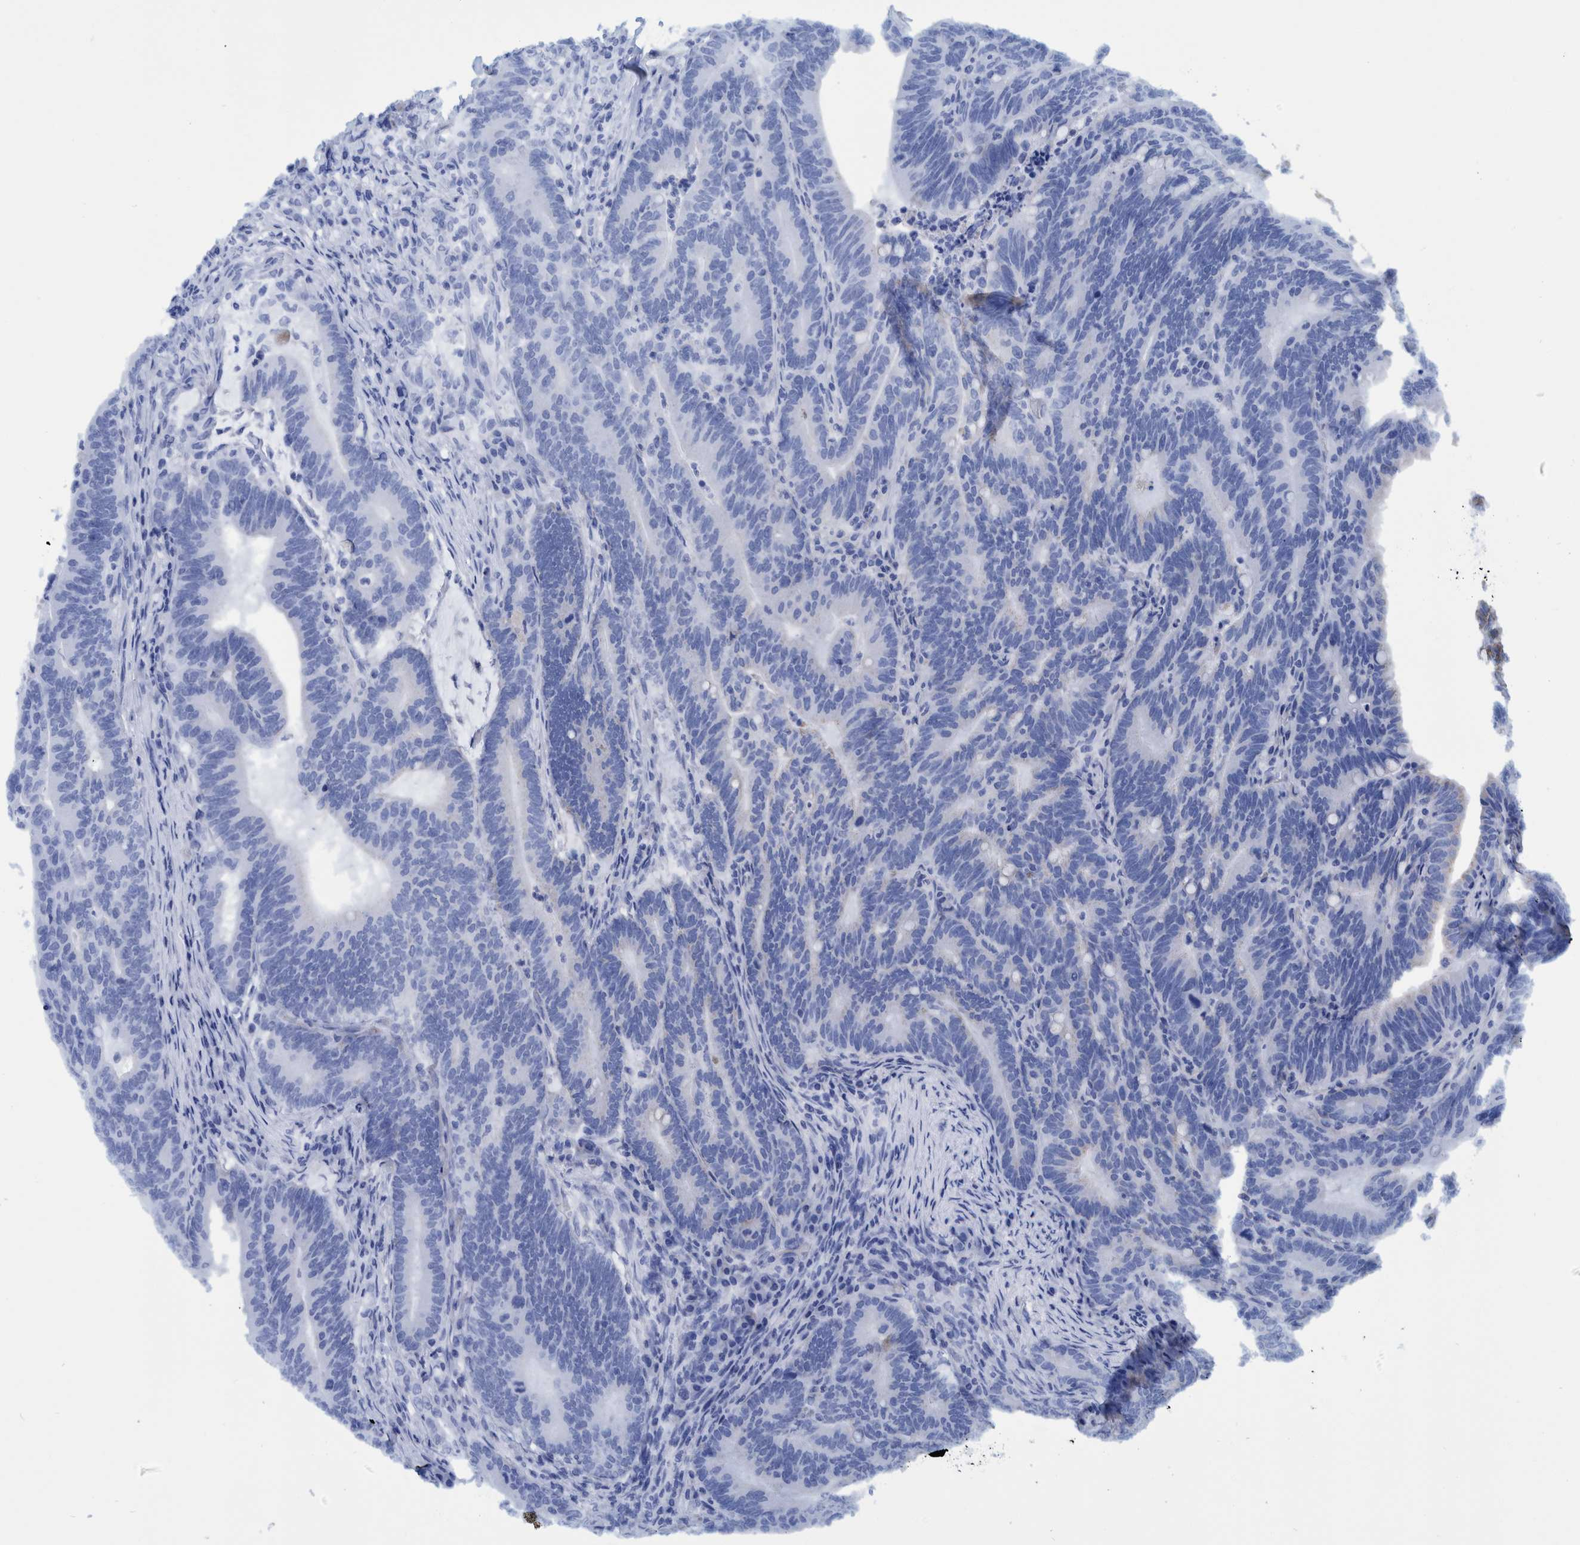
{"staining": {"intensity": "negative", "quantity": "none", "location": "none"}, "tissue": "colorectal cancer", "cell_type": "Tumor cells", "image_type": "cancer", "snomed": [{"axis": "morphology", "description": "Adenocarcinoma, NOS"}, {"axis": "topography", "description": "Colon"}], "caption": "Photomicrograph shows no protein expression in tumor cells of adenocarcinoma (colorectal) tissue. (DAB (3,3'-diaminobenzidine) IHC with hematoxylin counter stain).", "gene": "BZW2", "patient": {"sex": "female", "age": 66}}